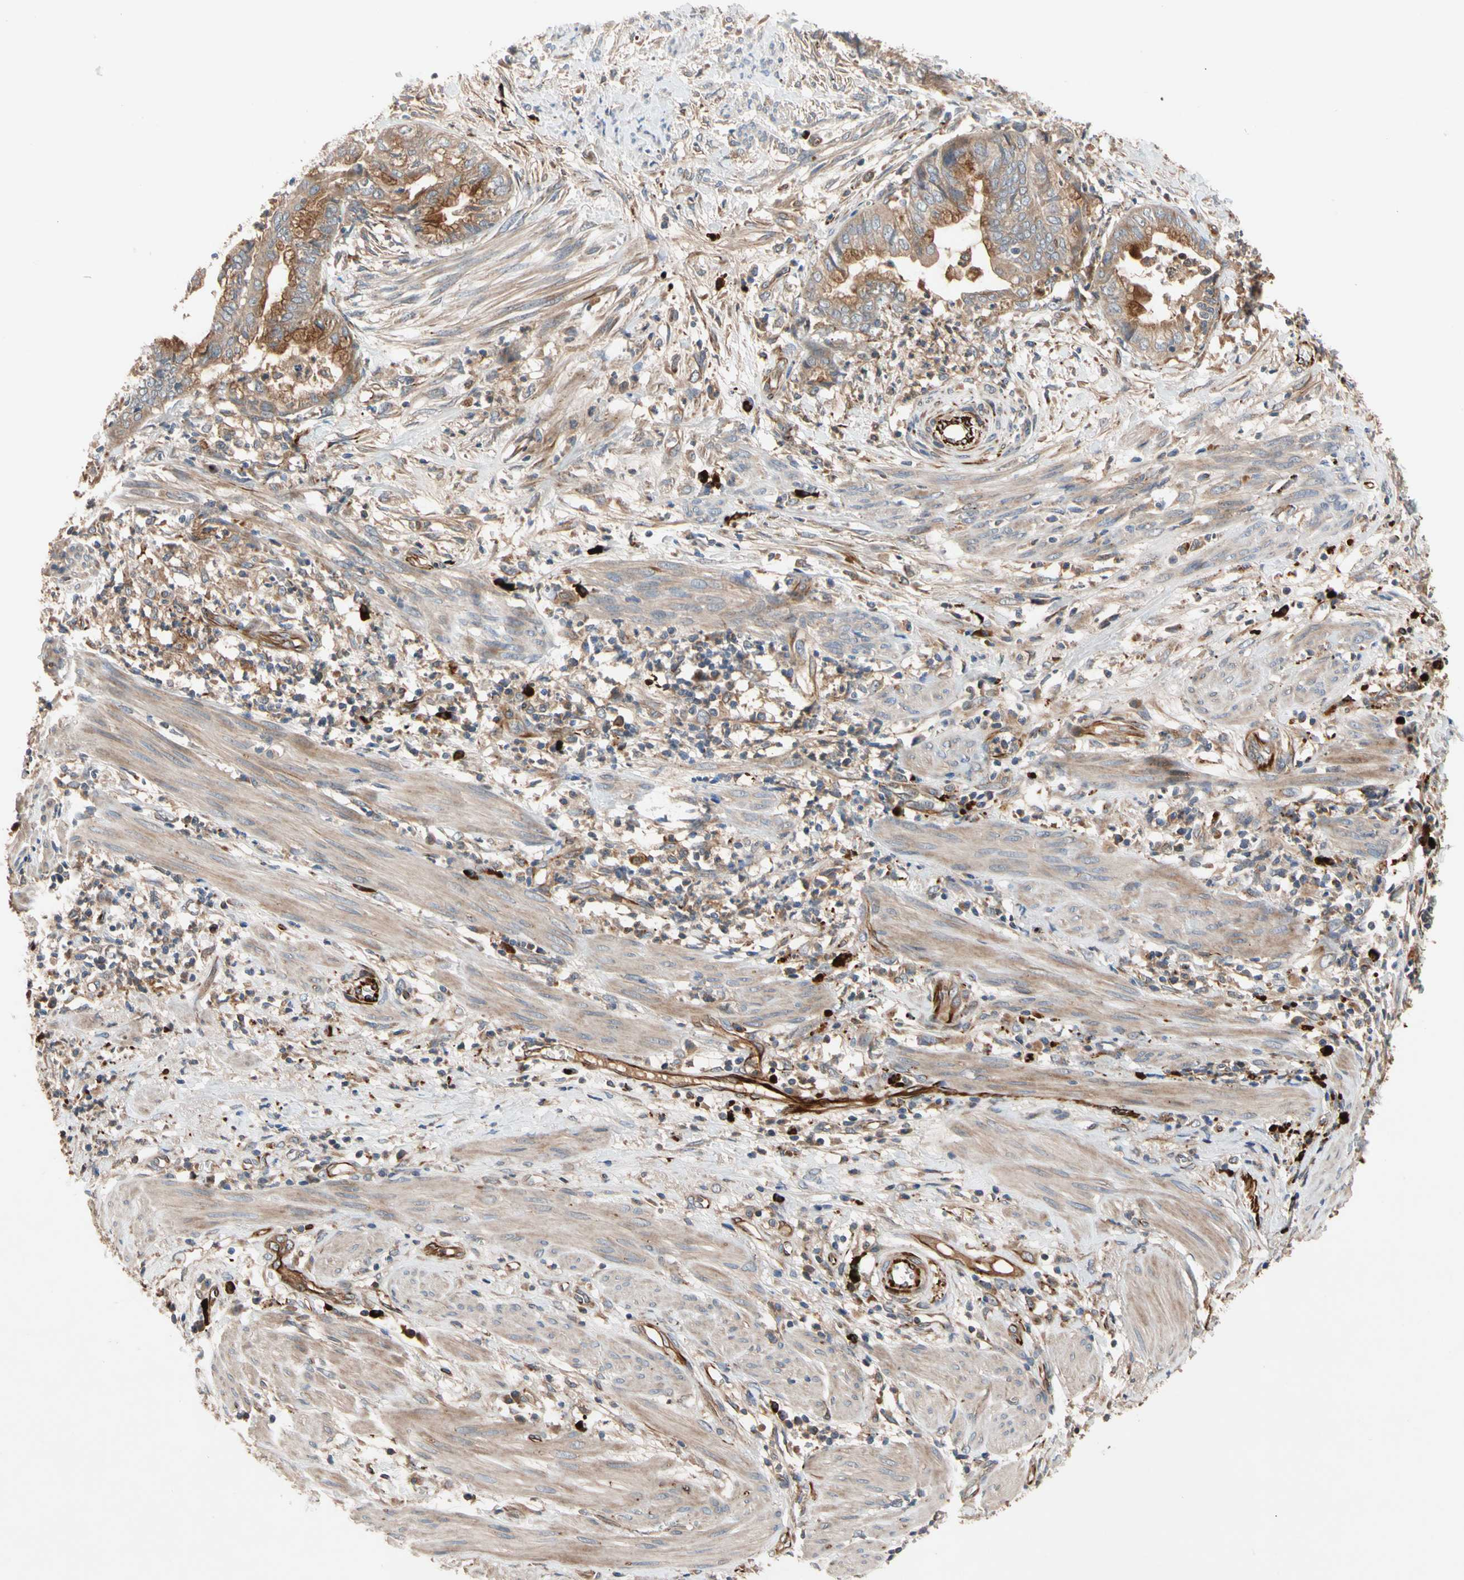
{"staining": {"intensity": "moderate", "quantity": ">75%", "location": "cytoplasmic/membranous"}, "tissue": "endometrial cancer", "cell_type": "Tumor cells", "image_type": "cancer", "snomed": [{"axis": "morphology", "description": "Necrosis, NOS"}, {"axis": "morphology", "description": "Adenocarcinoma, NOS"}, {"axis": "topography", "description": "Endometrium"}], "caption": "Moderate cytoplasmic/membranous positivity is appreciated in about >75% of tumor cells in adenocarcinoma (endometrial). The protein of interest is shown in brown color, while the nuclei are stained blue.", "gene": "FGD6", "patient": {"sex": "female", "age": 79}}